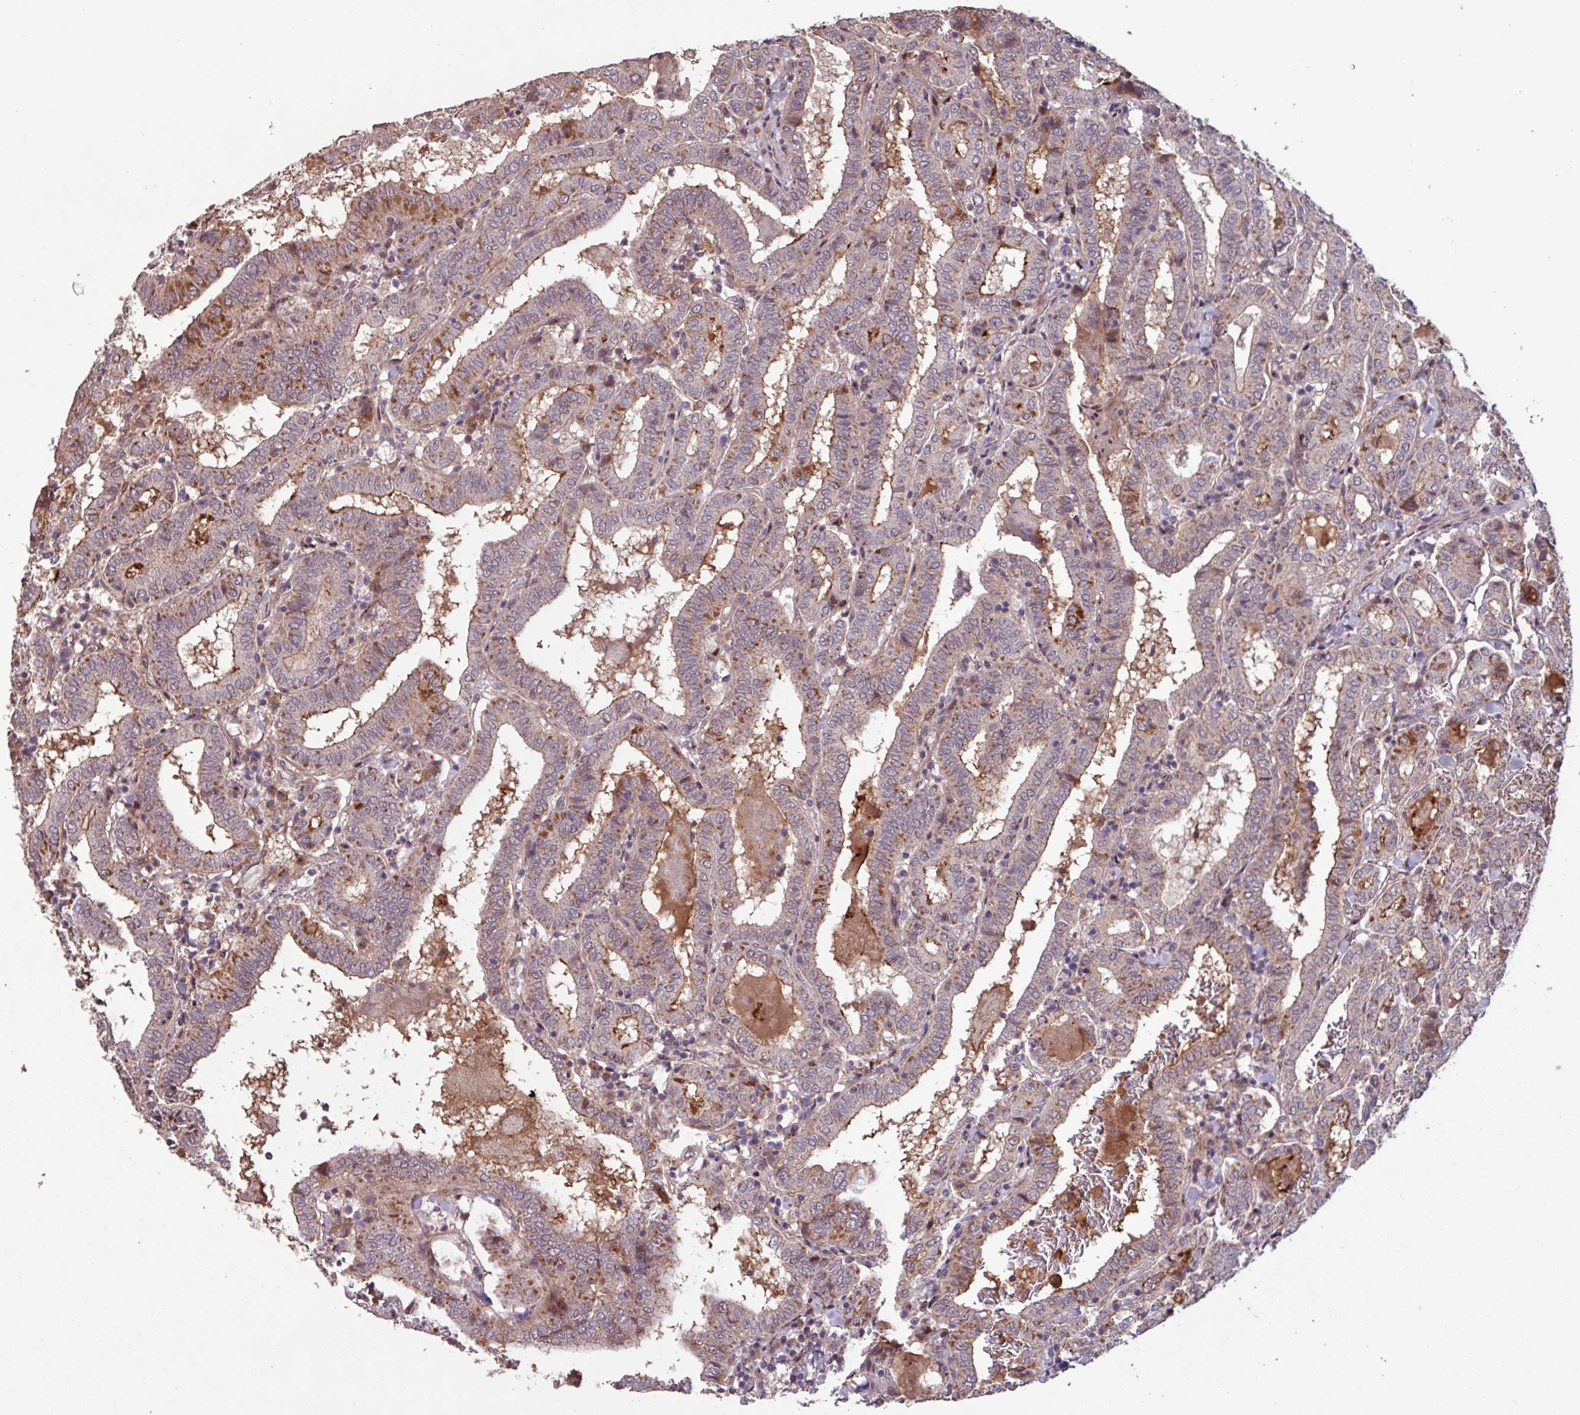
{"staining": {"intensity": "moderate", "quantity": "<25%", "location": "cytoplasmic/membranous"}, "tissue": "thyroid cancer", "cell_type": "Tumor cells", "image_type": "cancer", "snomed": [{"axis": "morphology", "description": "Papillary adenocarcinoma, NOS"}, {"axis": "topography", "description": "Thyroid gland"}], "caption": "Immunohistochemistry histopathology image of neoplastic tissue: thyroid papillary adenocarcinoma stained using immunohistochemistry (IHC) shows low levels of moderate protein expression localized specifically in the cytoplasmic/membranous of tumor cells, appearing as a cytoplasmic/membranous brown color.", "gene": "TMEM88", "patient": {"sex": "female", "age": 72}}